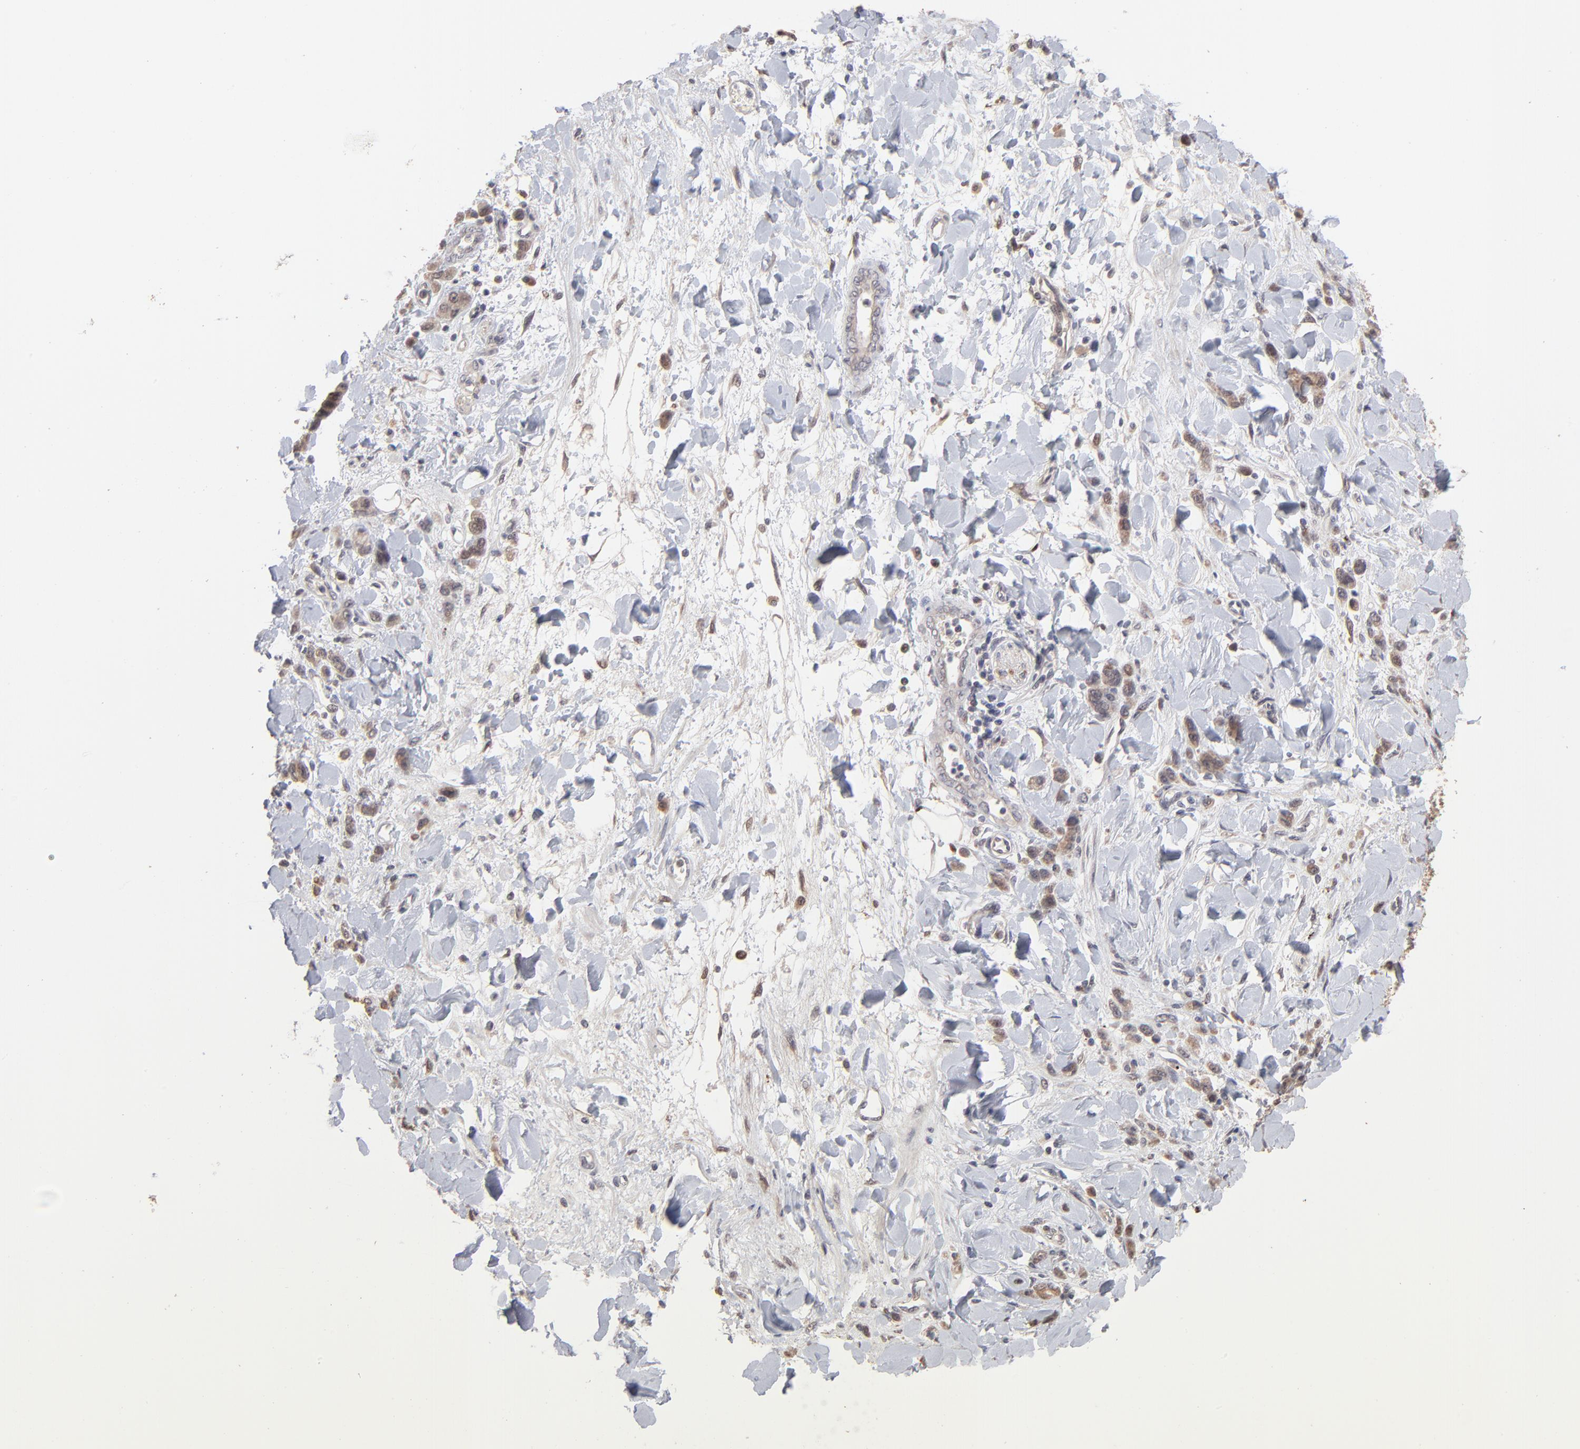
{"staining": {"intensity": "moderate", "quantity": "25%-75%", "location": "cytoplasmic/membranous"}, "tissue": "stomach cancer", "cell_type": "Tumor cells", "image_type": "cancer", "snomed": [{"axis": "morphology", "description": "Normal tissue, NOS"}, {"axis": "morphology", "description": "Adenocarcinoma, NOS"}, {"axis": "topography", "description": "Stomach"}], "caption": "The immunohistochemical stain shows moderate cytoplasmic/membranous expression in tumor cells of stomach cancer tissue.", "gene": "MSL2", "patient": {"sex": "male", "age": 82}}